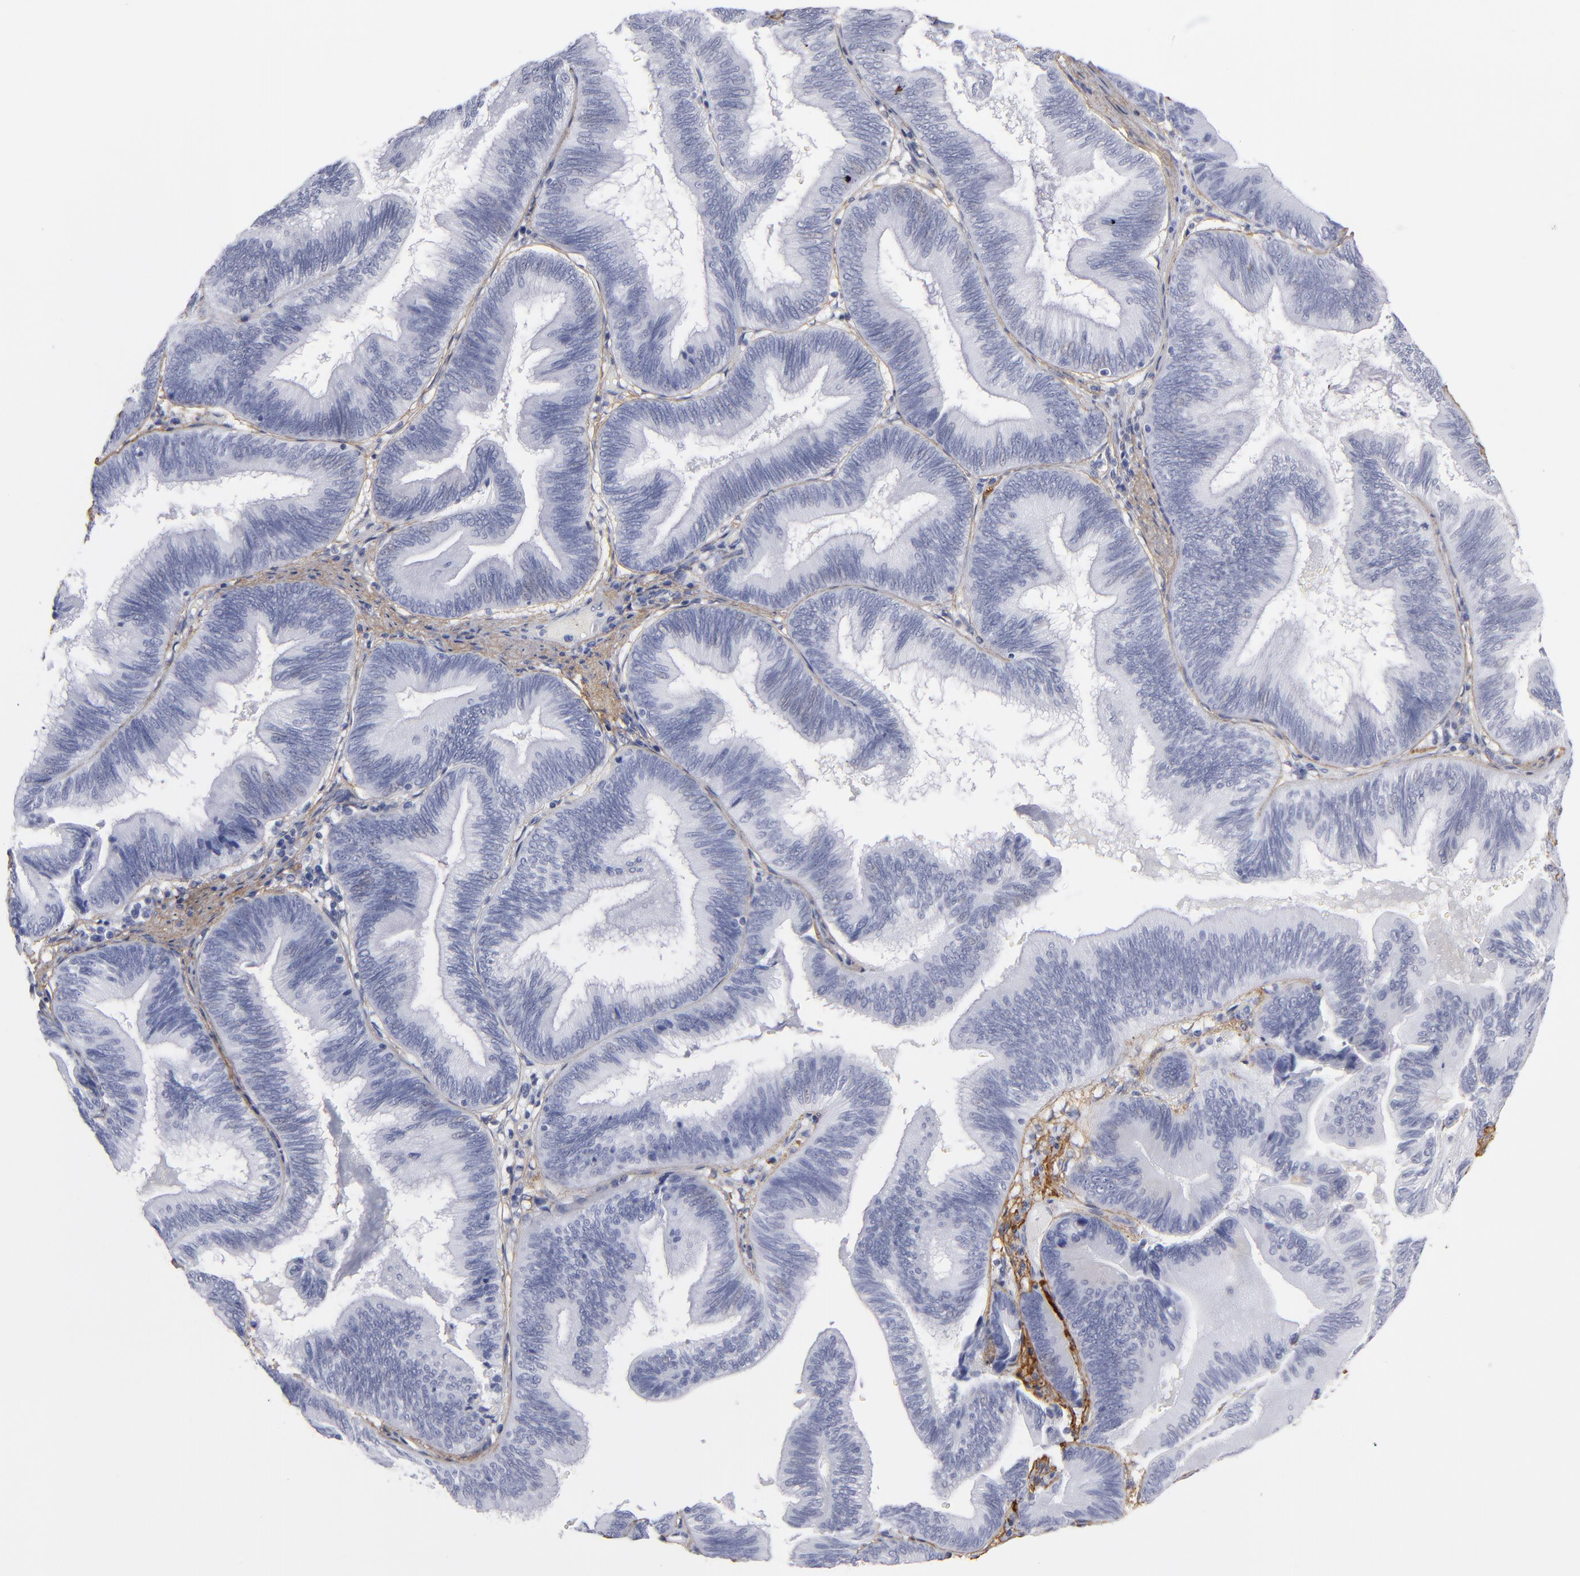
{"staining": {"intensity": "negative", "quantity": "none", "location": "none"}, "tissue": "pancreatic cancer", "cell_type": "Tumor cells", "image_type": "cancer", "snomed": [{"axis": "morphology", "description": "Adenocarcinoma, NOS"}, {"axis": "topography", "description": "Pancreas"}], "caption": "Immunohistochemistry of human adenocarcinoma (pancreatic) displays no expression in tumor cells.", "gene": "EMILIN1", "patient": {"sex": "male", "age": 82}}